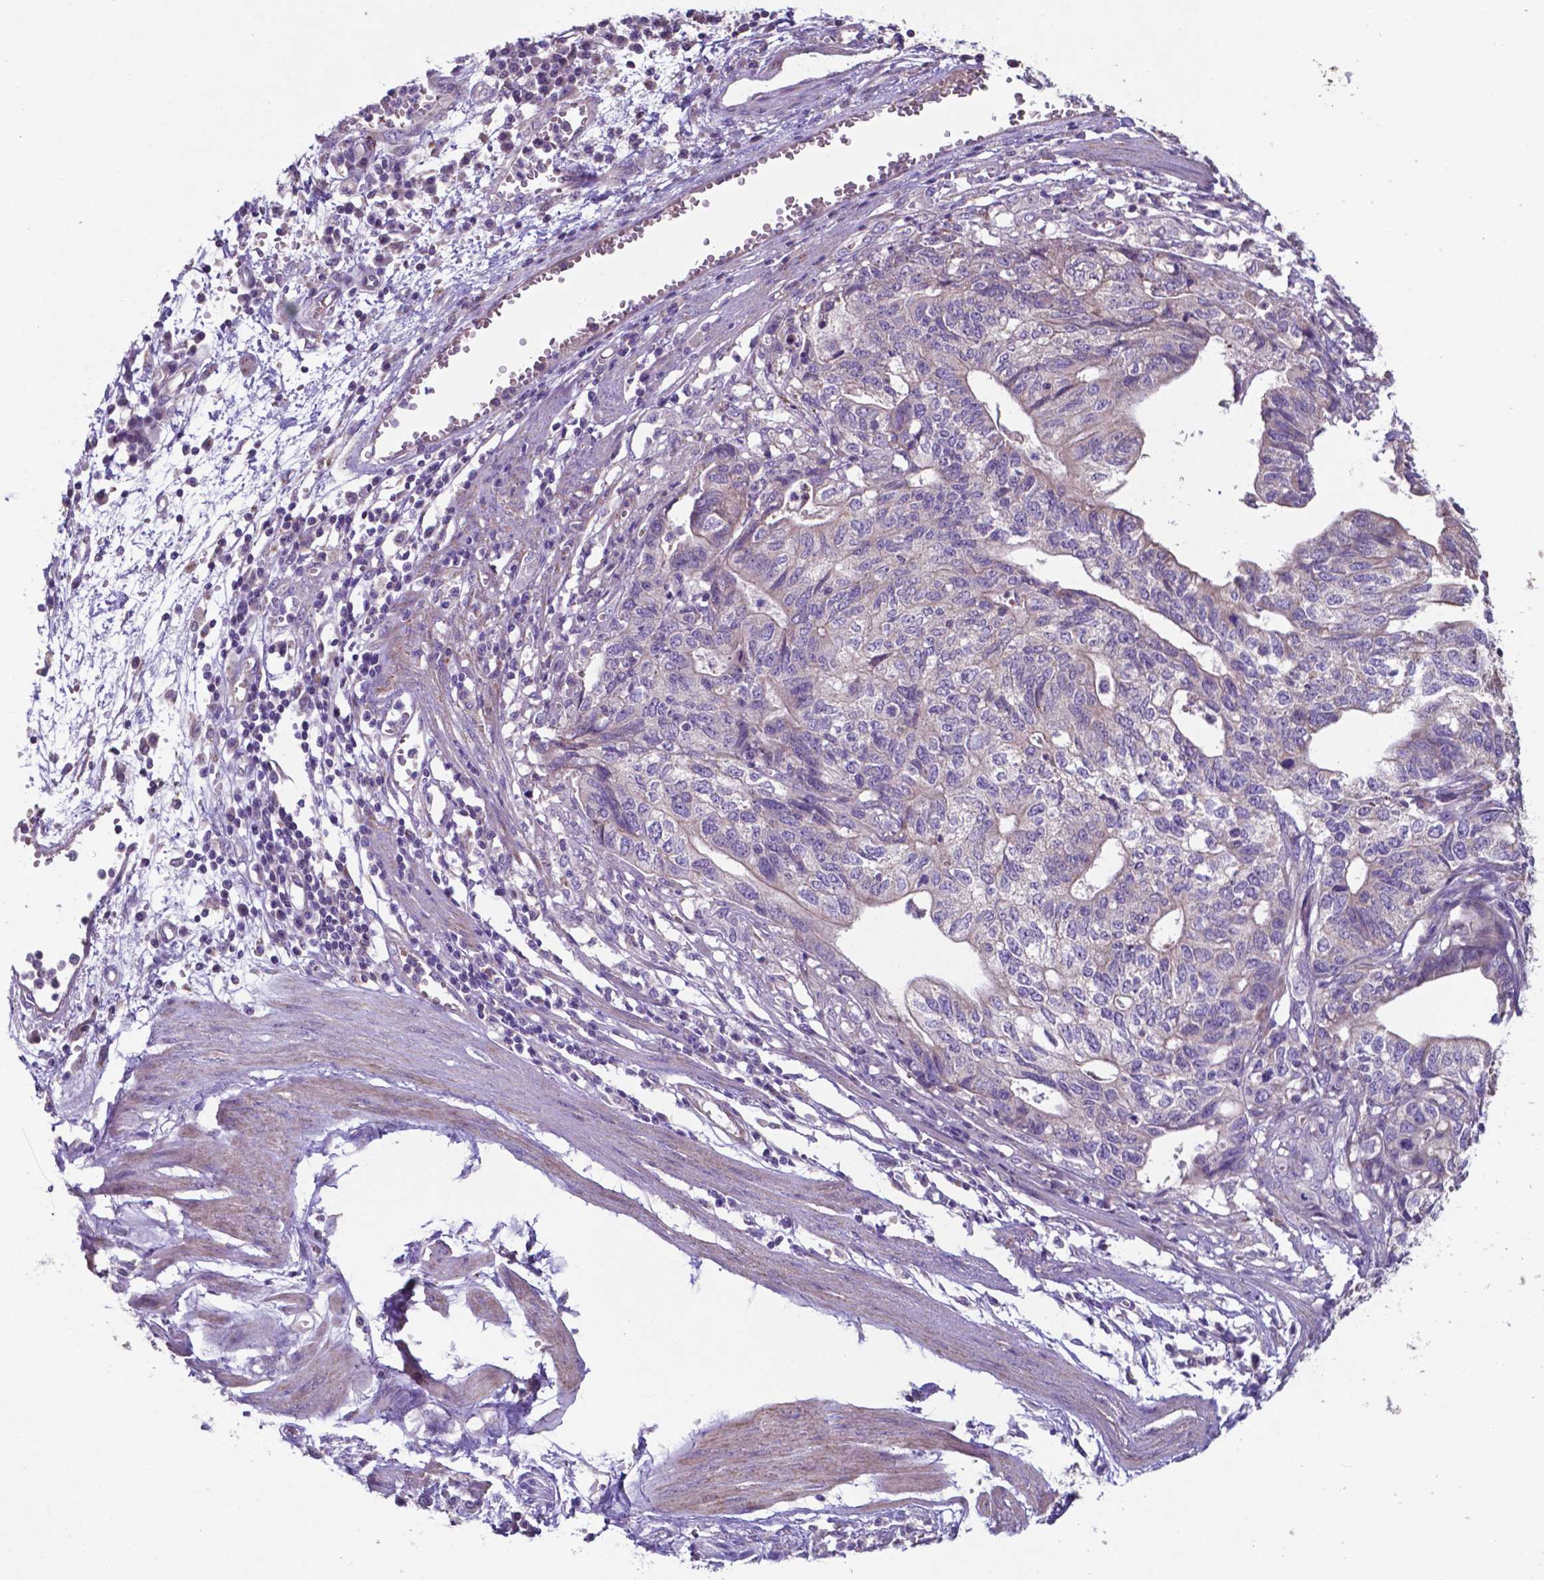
{"staining": {"intensity": "negative", "quantity": "none", "location": "none"}, "tissue": "stomach cancer", "cell_type": "Tumor cells", "image_type": "cancer", "snomed": [{"axis": "morphology", "description": "Adenocarcinoma, NOS"}, {"axis": "topography", "description": "Stomach, upper"}], "caption": "High power microscopy photomicrograph of an immunohistochemistry (IHC) micrograph of stomach adenocarcinoma, revealing no significant expression in tumor cells.", "gene": "TYRO3", "patient": {"sex": "female", "age": 67}}